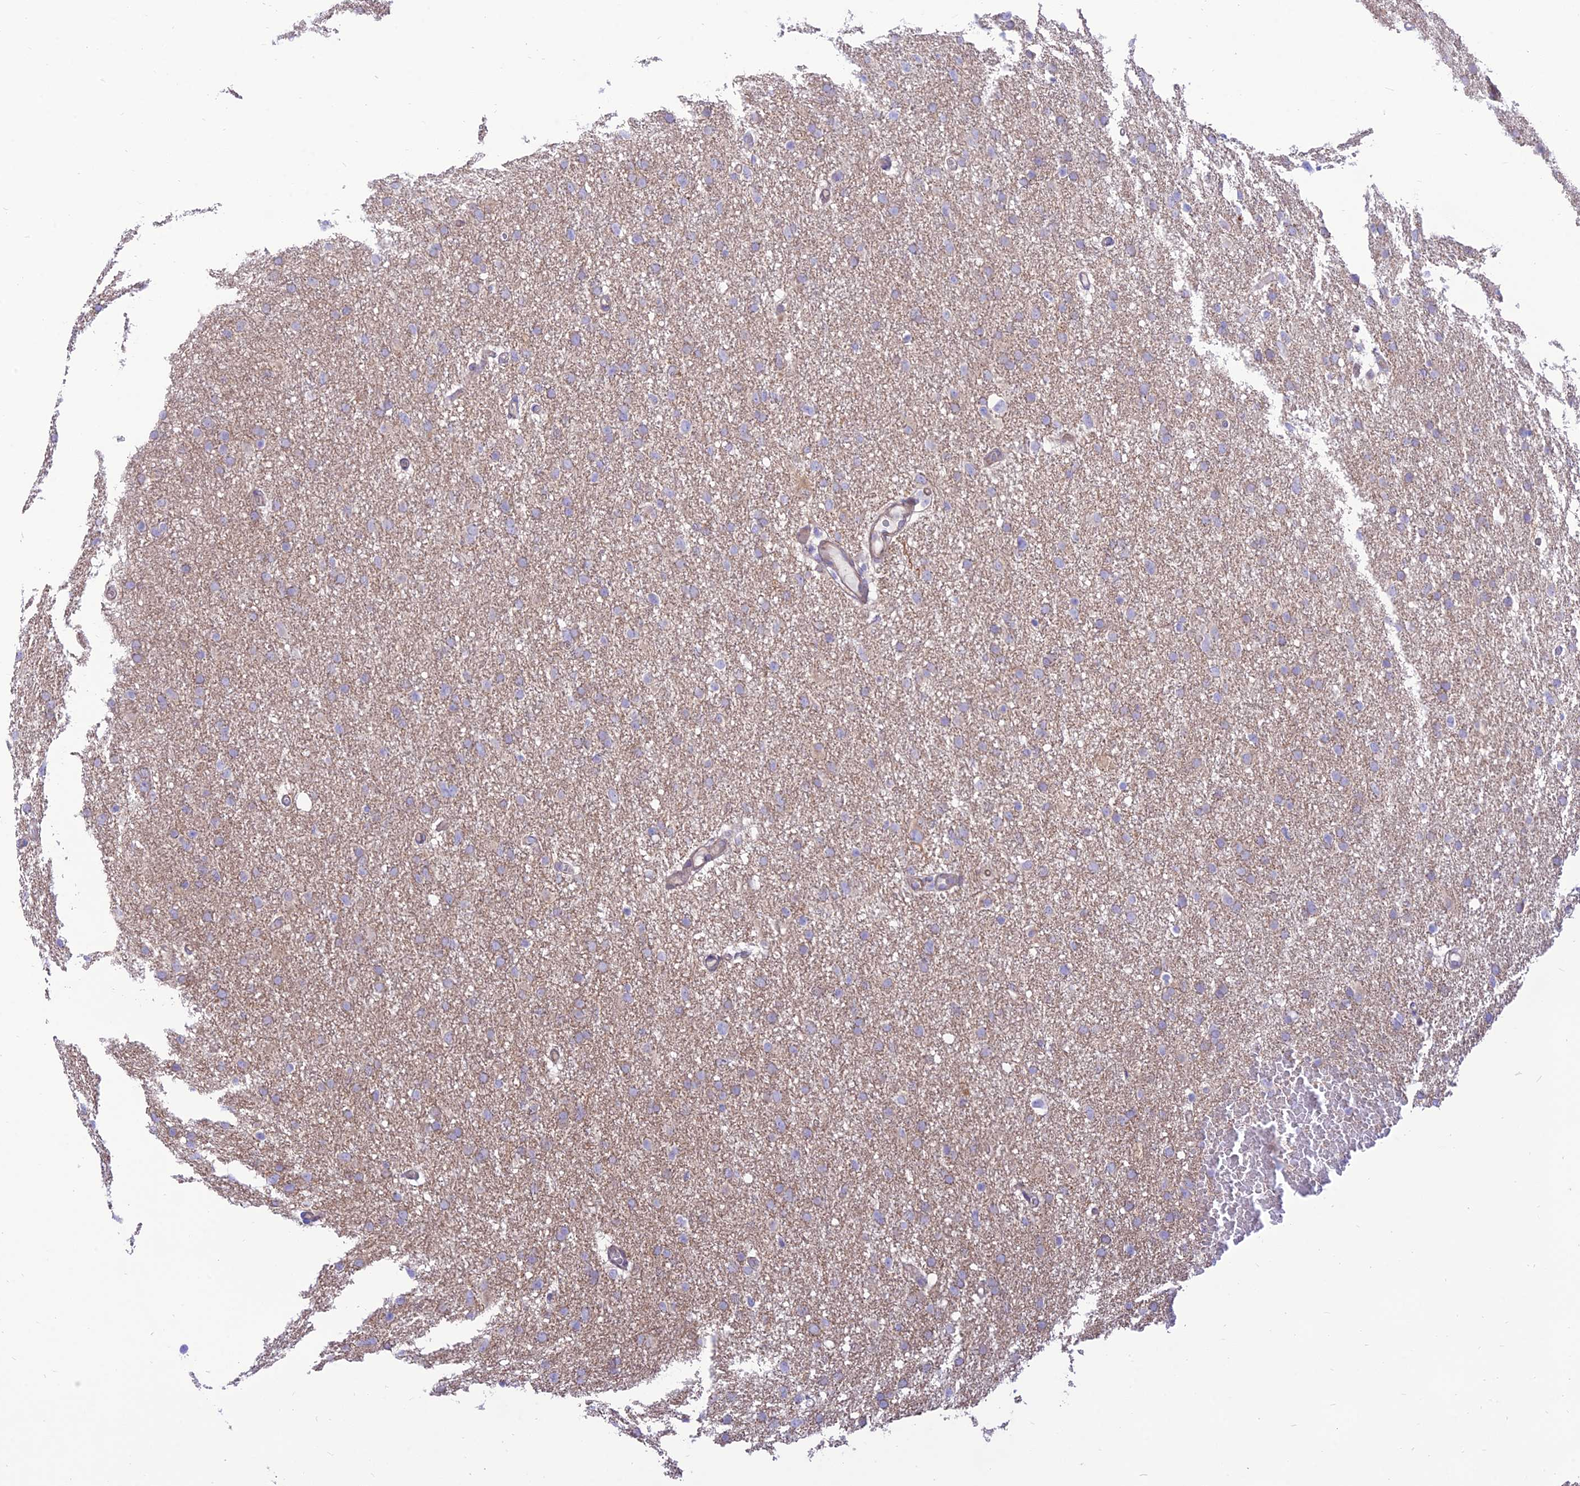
{"staining": {"intensity": "weak", "quantity": "25%-75%", "location": "cytoplasmic/membranous"}, "tissue": "glioma", "cell_type": "Tumor cells", "image_type": "cancer", "snomed": [{"axis": "morphology", "description": "Glioma, malignant, High grade"}, {"axis": "topography", "description": "Cerebral cortex"}], "caption": "Immunohistochemical staining of human malignant high-grade glioma shows low levels of weak cytoplasmic/membranous expression in about 25%-75% of tumor cells. The staining was performed using DAB, with brown indicating positive protein expression. Nuclei are stained blue with hematoxylin.", "gene": "KCNAB1", "patient": {"sex": "female", "age": 36}}